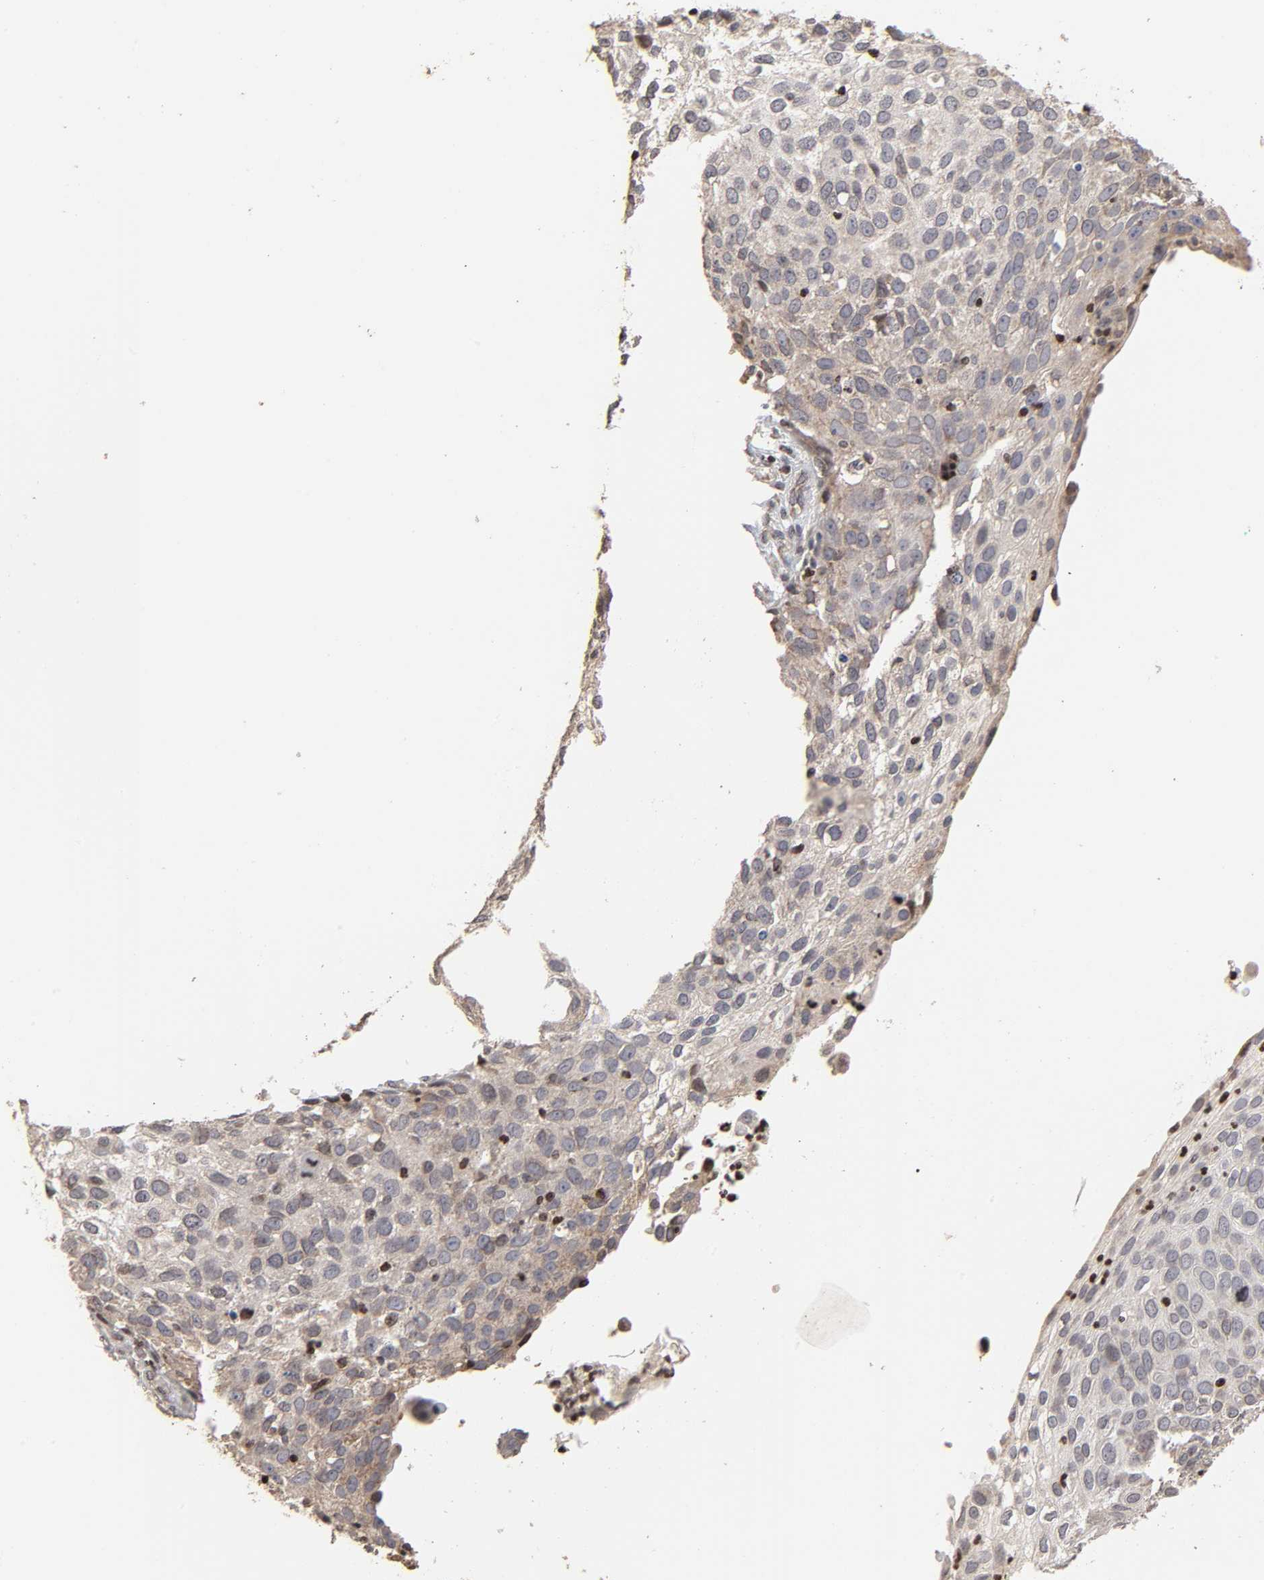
{"staining": {"intensity": "weak", "quantity": "<25%", "location": "cytoplasmic/membranous"}, "tissue": "skin cancer", "cell_type": "Tumor cells", "image_type": "cancer", "snomed": [{"axis": "morphology", "description": "Squamous cell carcinoma, NOS"}, {"axis": "topography", "description": "Skin"}], "caption": "This is an immunohistochemistry micrograph of skin squamous cell carcinoma. There is no staining in tumor cells.", "gene": "ZNF473", "patient": {"sex": "male", "age": 87}}